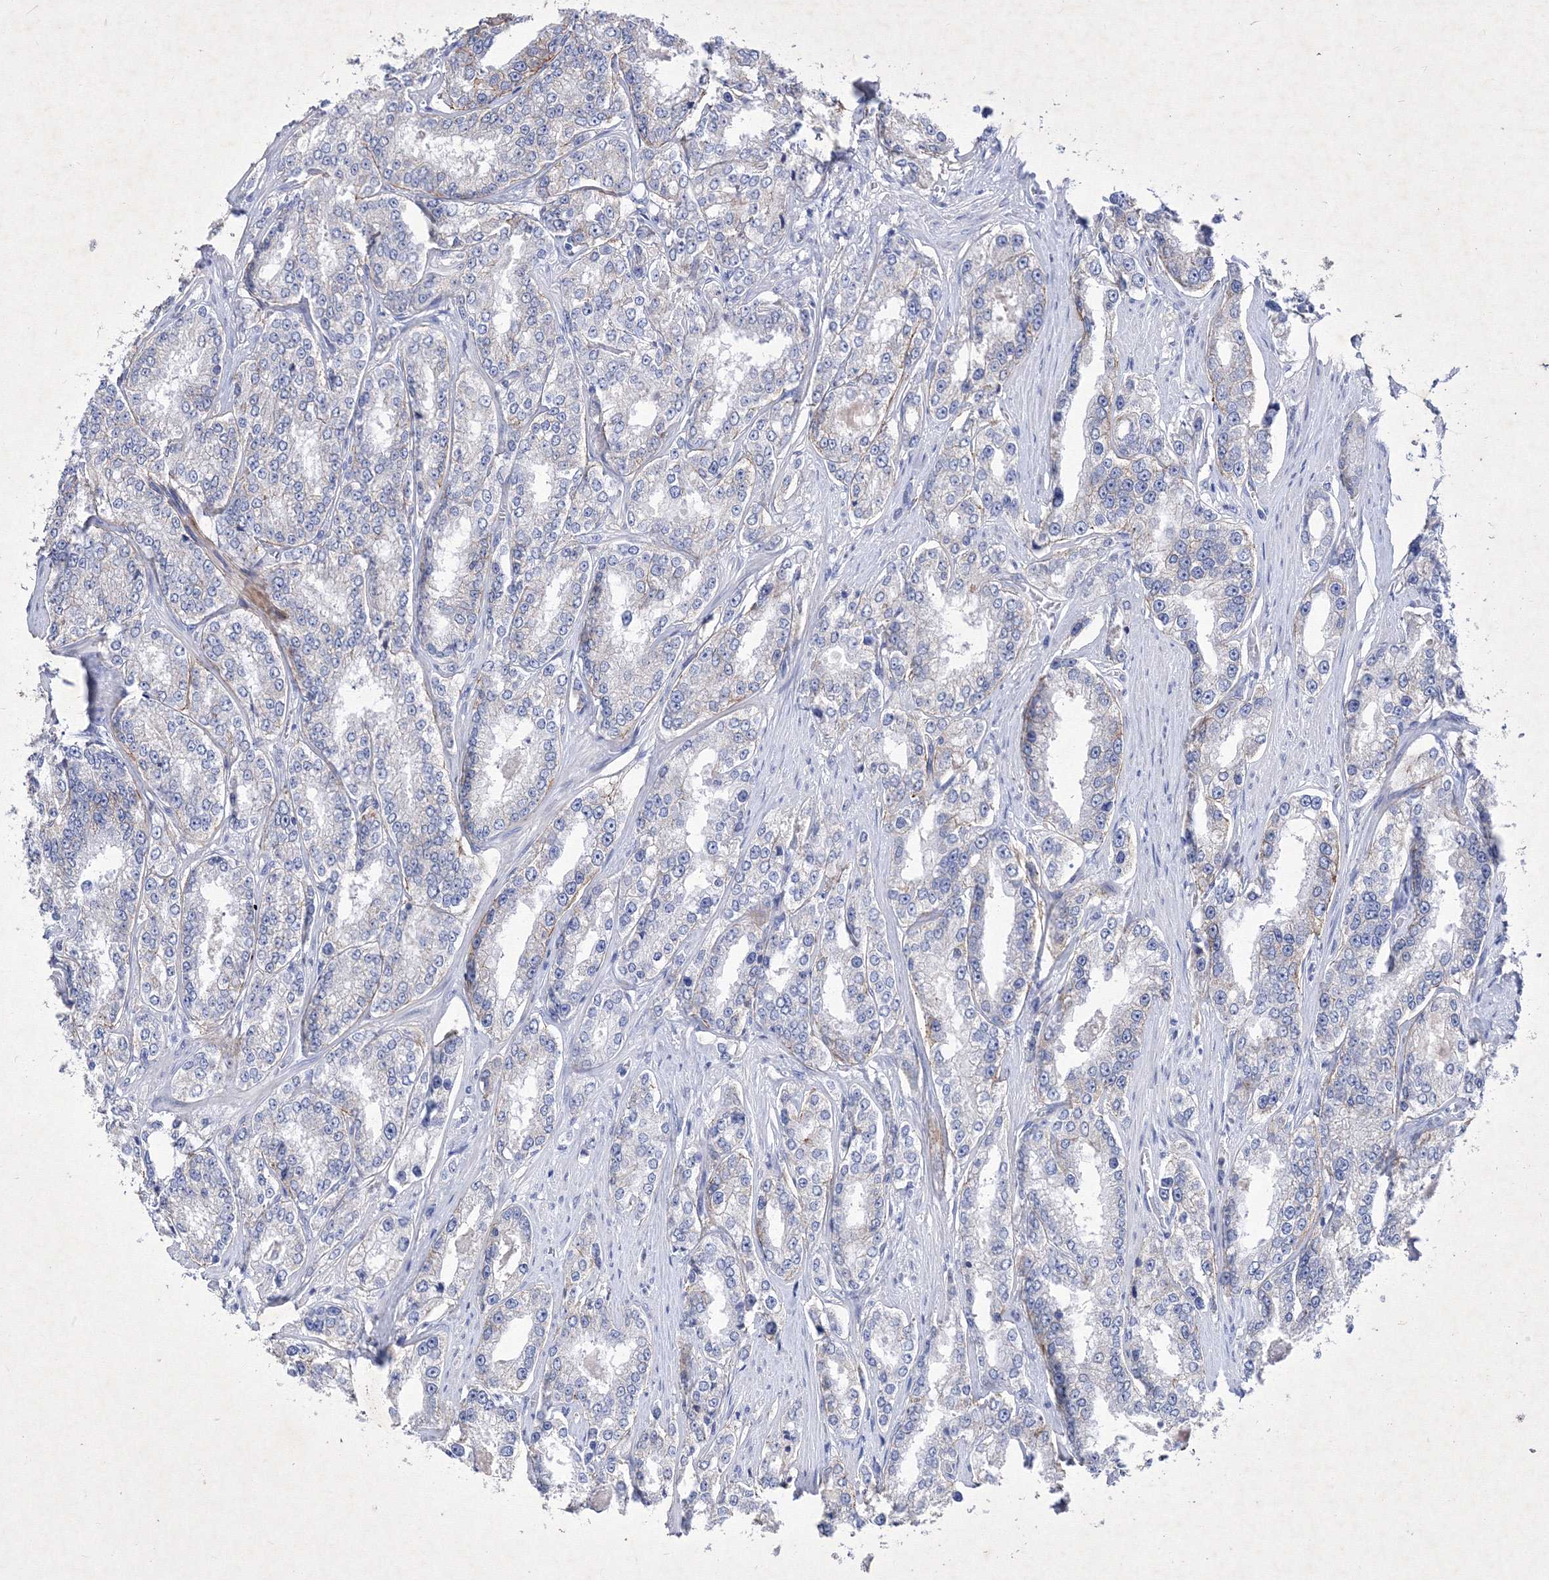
{"staining": {"intensity": "negative", "quantity": "none", "location": "none"}, "tissue": "prostate cancer", "cell_type": "Tumor cells", "image_type": "cancer", "snomed": [{"axis": "morphology", "description": "Normal tissue, NOS"}, {"axis": "morphology", "description": "Adenocarcinoma, High grade"}, {"axis": "topography", "description": "Prostate"}], "caption": "Immunohistochemistry (IHC) image of human prostate cancer (adenocarcinoma (high-grade)) stained for a protein (brown), which displays no staining in tumor cells. The staining was performed using DAB (3,3'-diaminobenzidine) to visualize the protein expression in brown, while the nuclei were stained in blue with hematoxylin (Magnification: 20x).", "gene": "GPN1", "patient": {"sex": "male", "age": 83}}